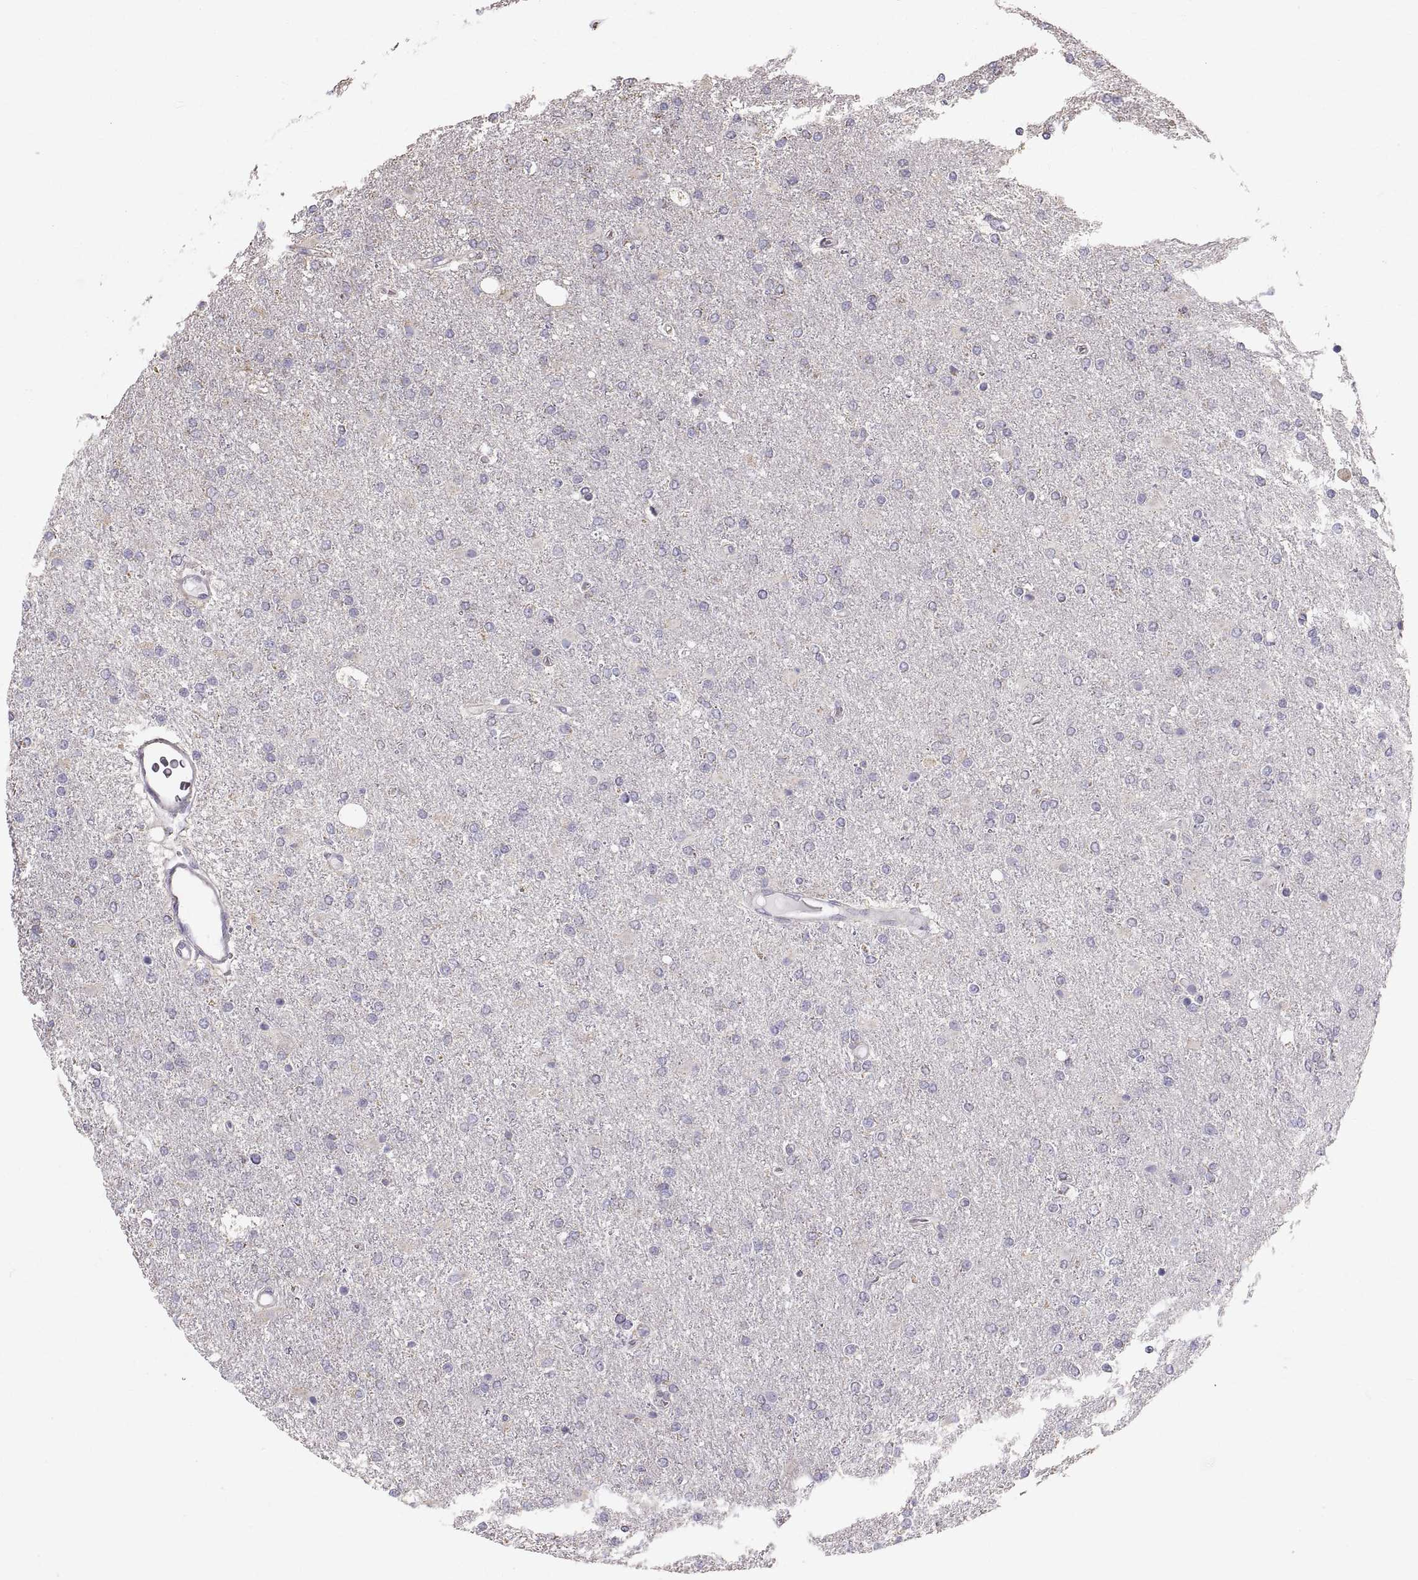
{"staining": {"intensity": "negative", "quantity": "none", "location": "none"}, "tissue": "glioma", "cell_type": "Tumor cells", "image_type": "cancer", "snomed": [{"axis": "morphology", "description": "Glioma, malignant, High grade"}, {"axis": "topography", "description": "Cerebral cortex"}], "caption": "Immunohistochemistry (IHC) image of glioma stained for a protein (brown), which demonstrates no staining in tumor cells.", "gene": "STMND1", "patient": {"sex": "male", "age": 70}}